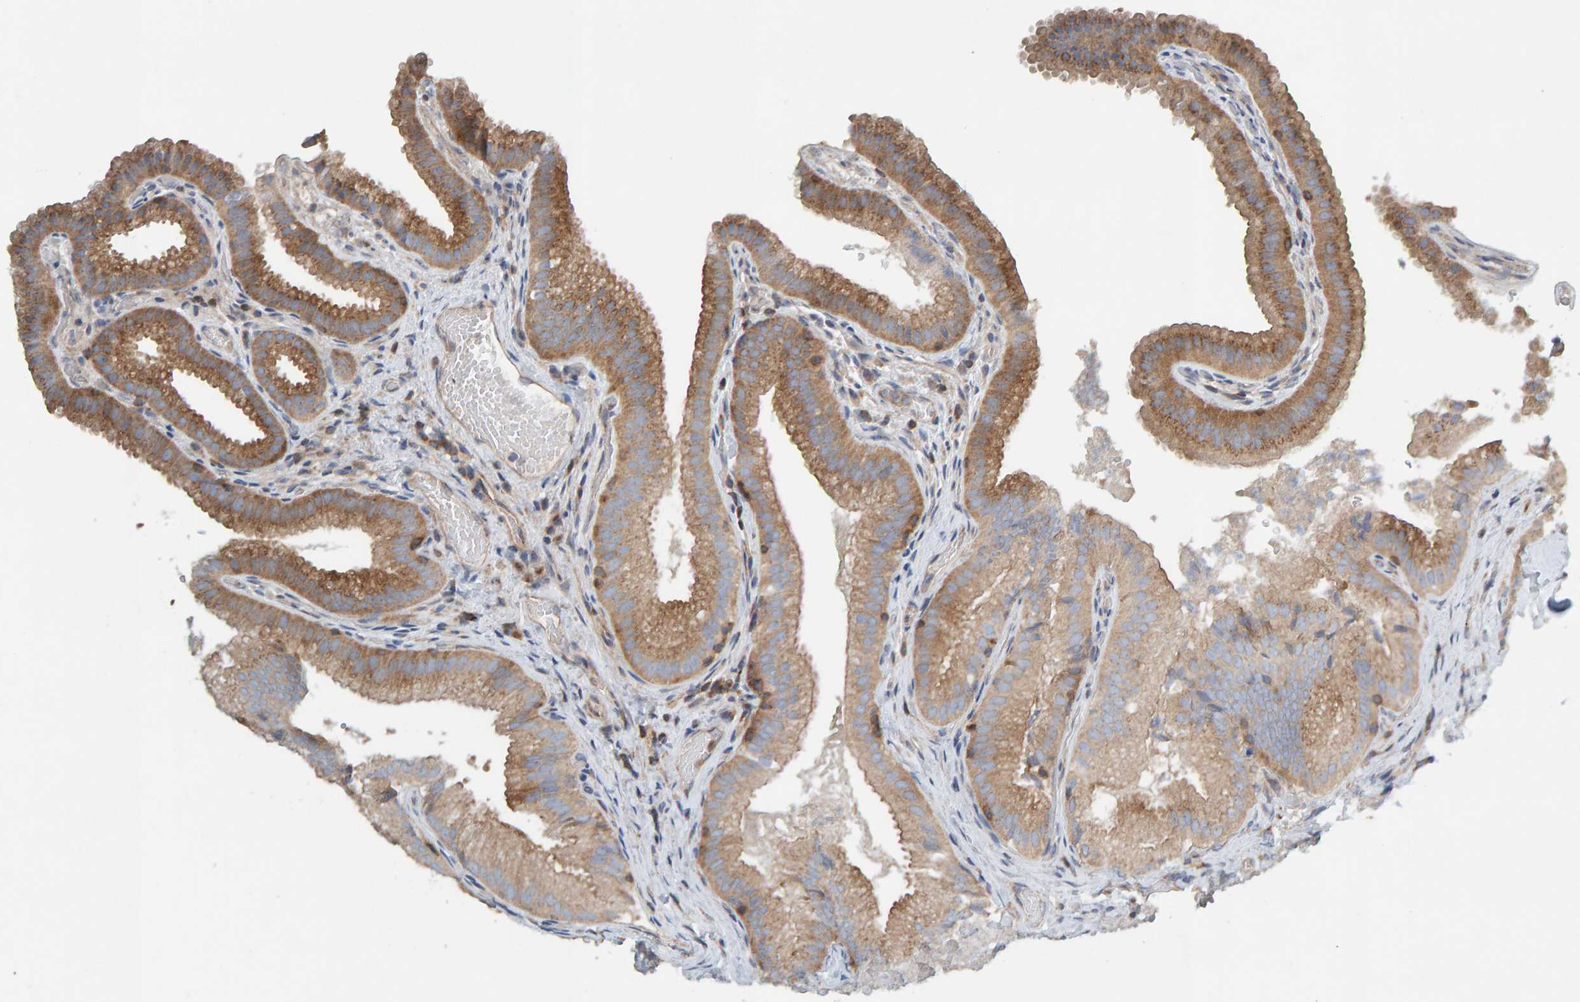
{"staining": {"intensity": "moderate", "quantity": ">75%", "location": "cytoplasmic/membranous"}, "tissue": "gallbladder", "cell_type": "Glandular cells", "image_type": "normal", "snomed": [{"axis": "morphology", "description": "Normal tissue, NOS"}, {"axis": "topography", "description": "Gallbladder"}], "caption": "There is medium levels of moderate cytoplasmic/membranous positivity in glandular cells of normal gallbladder, as demonstrated by immunohistochemical staining (brown color).", "gene": "CCM2", "patient": {"sex": "female", "age": 30}}